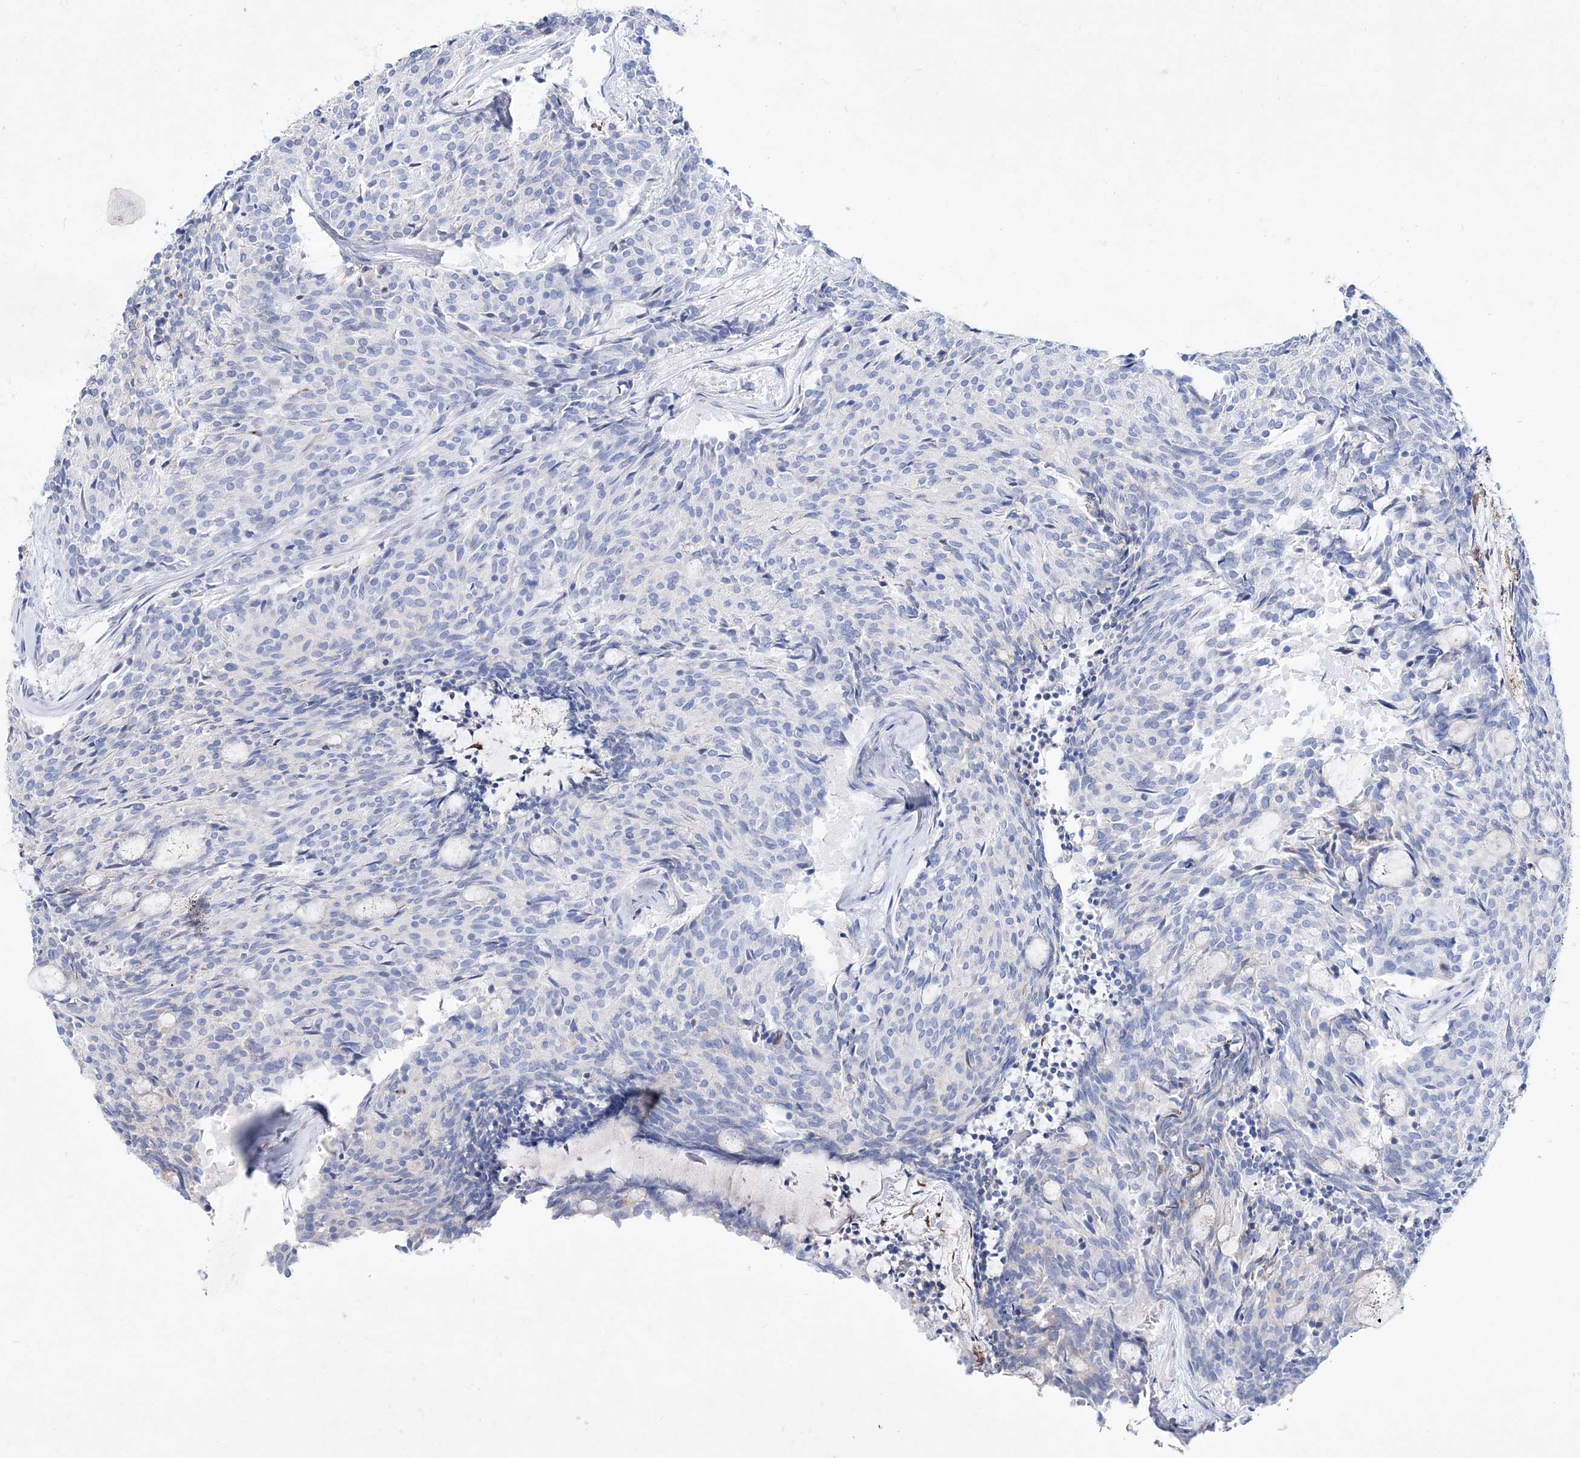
{"staining": {"intensity": "negative", "quantity": "none", "location": "none"}, "tissue": "carcinoid", "cell_type": "Tumor cells", "image_type": "cancer", "snomed": [{"axis": "morphology", "description": "Carcinoid, malignant, NOS"}, {"axis": "topography", "description": "Pancreas"}], "caption": "Immunohistochemistry micrograph of human malignant carcinoid stained for a protein (brown), which reveals no positivity in tumor cells.", "gene": "SPINK7", "patient": {"sex": "female", "age": 54}}